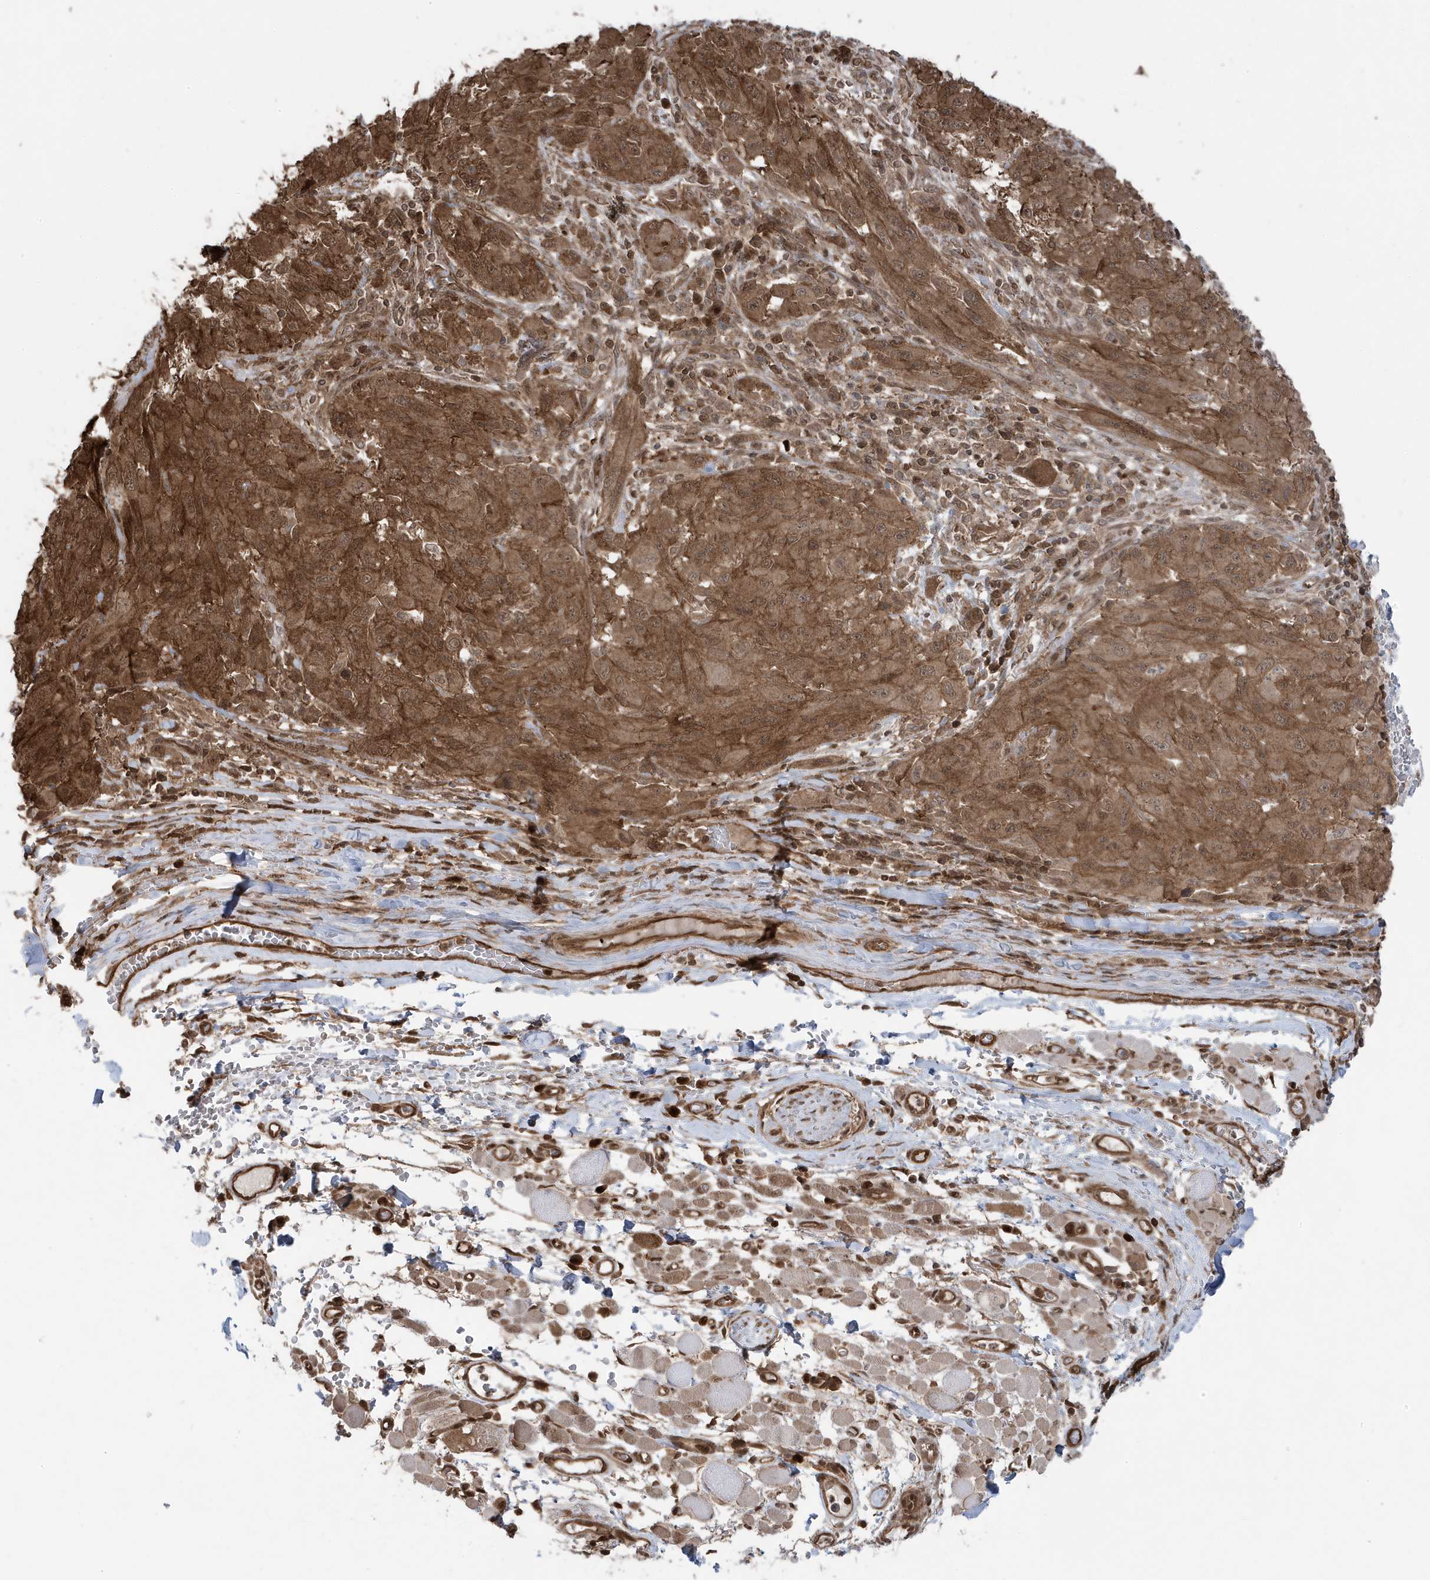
{"staining": {"intensity": "moderate", "quantity": ">75%", "location": "cytoplasmic/membranous"}, "tissue": "melanoma", "cell_type": "Tumor cells", "image_type": "cancer", "snomed": [{"axis": "morphology", "description": "Malignant melanoma, NOS"}, {"axis": "topography", "description": "Skin"}], "caption": "A photomicrograph showing moderate cytoplasmic/membranous expression in approximately >75% of tumor cells in melanoma, as visualized by brown immunohistochemical staining.", "gene": "MAPK1IP1L", "patient": {"sex": "female", "age": 91}}